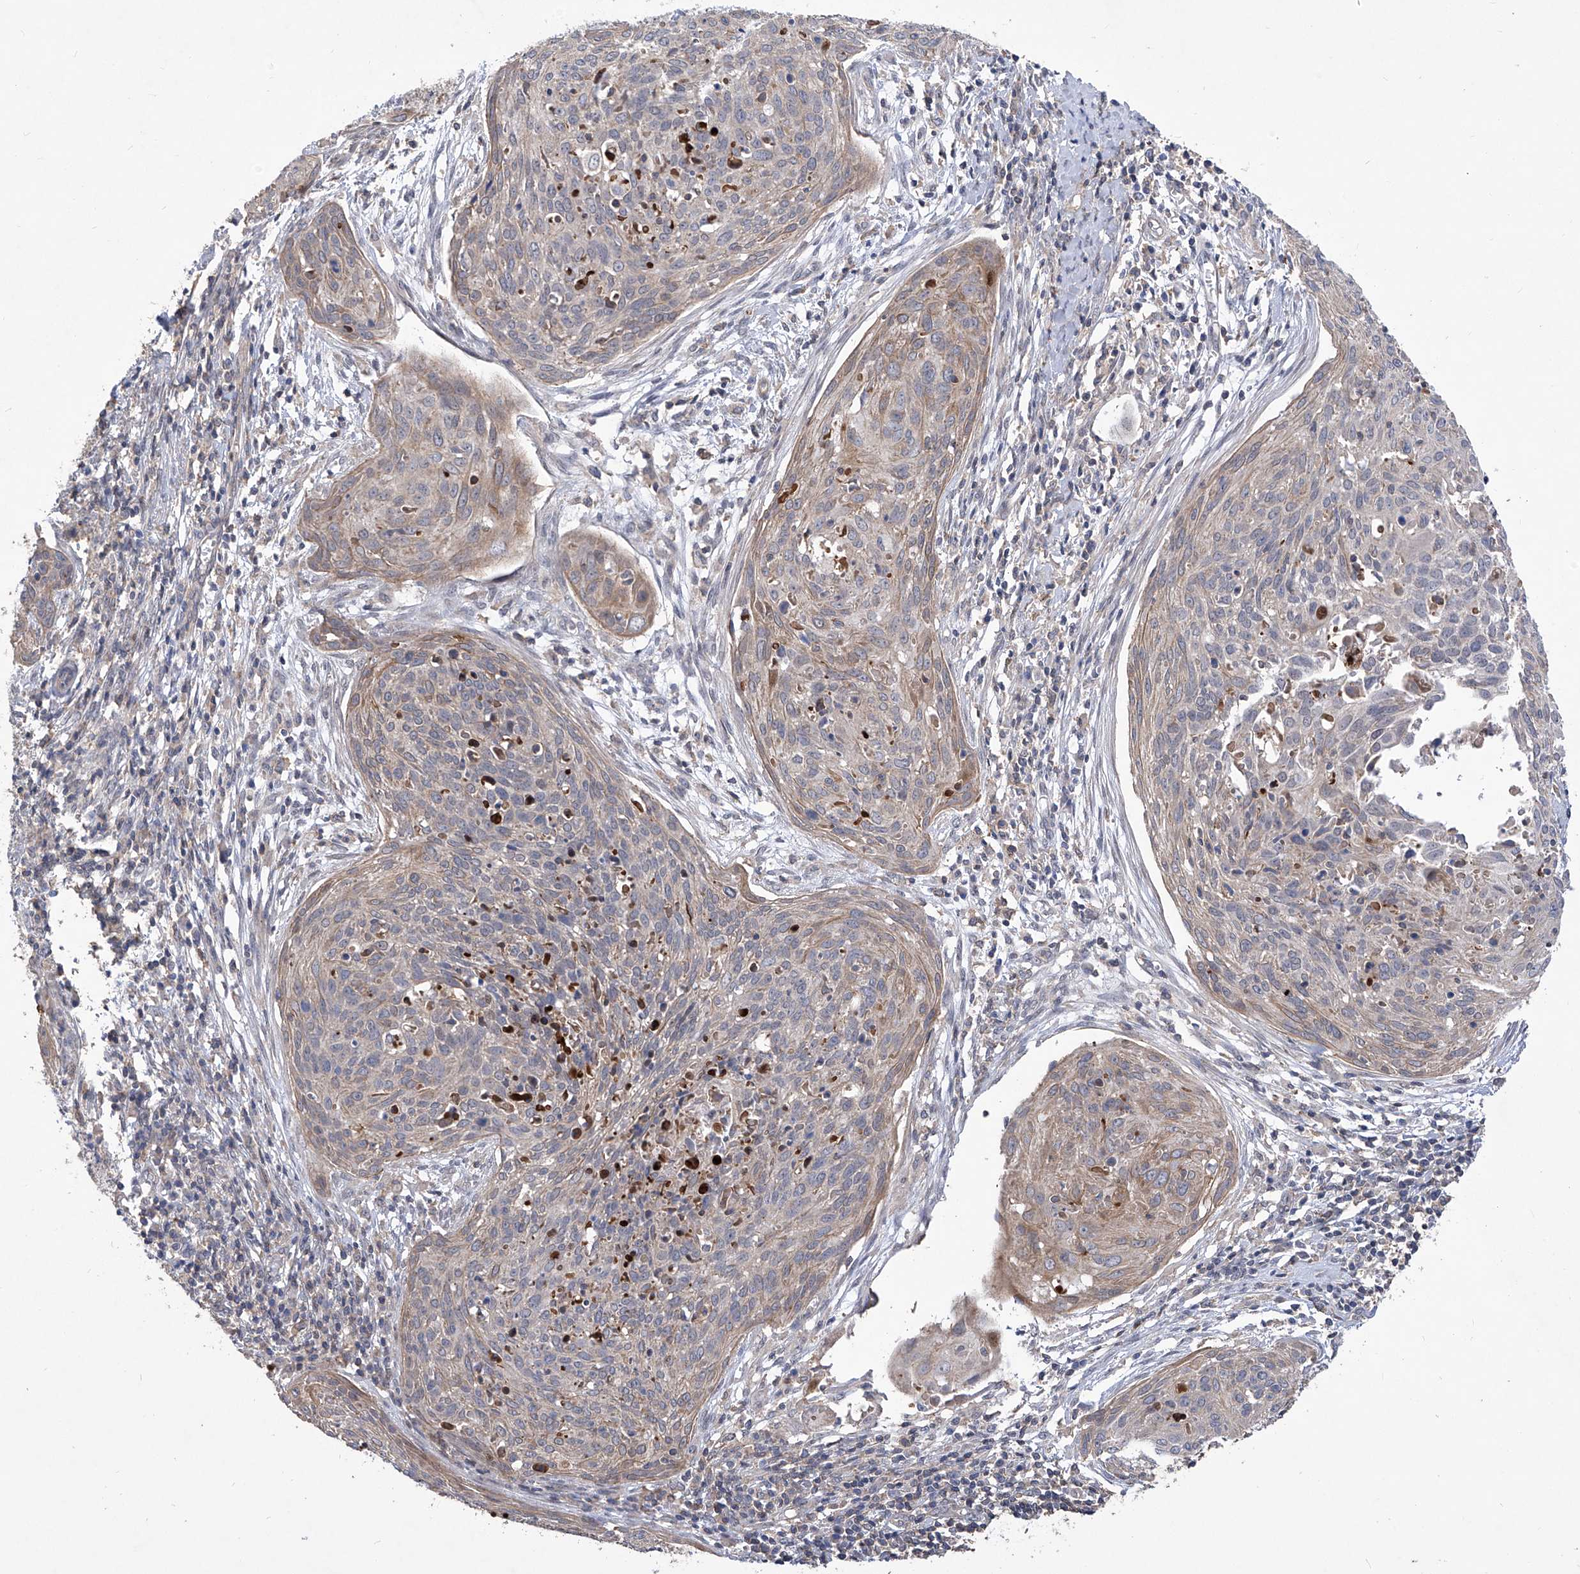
{"staining": {"intensity": "weak", "quantity": "25%-75%", "location": "cytoplasmic/membranous"}, "tissue": "cervical cancer", "cell_type": "Tumor cells", "image_type": "cancer", "snomed": [{"axis": "morphology", "description": "Squamous cell carcinoma, NOS"}, {"axis": "topography", "description": "Cervix"}], "caption": "Immunohistochemistry (IHC) staining of cervical squamous cell carcinoma, which shows low levels of weak cytoplasmic/membranous expression in about 25%-75% of tumor cells indicating weak cytoplasmic/membranous protein expression. The staining was performed using DAB (3,3'-diaminobenzidine) (brown) for protein detection and nuclei were counterstained in hematoxylin (blue).", "gene": "KIFC2", "patient": {"sex": "female", "age": 38}}